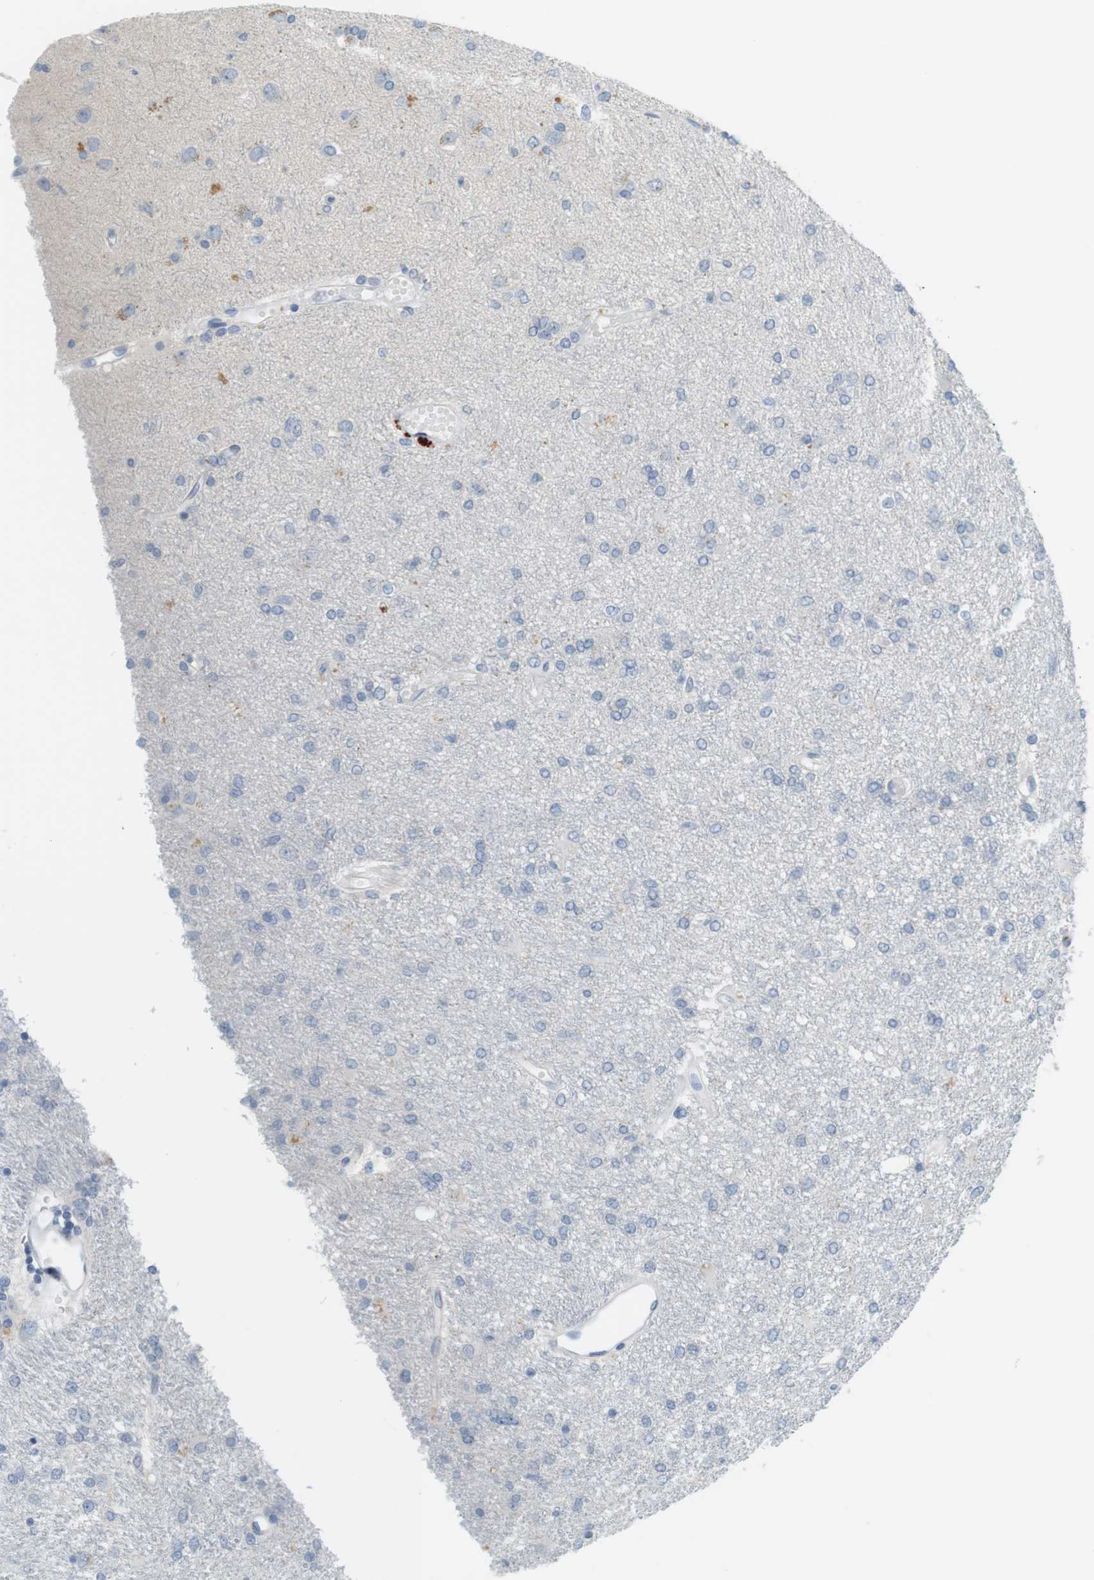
{"staining": {"intensity": "negative", "quantity": "none", "location": "none"}, "tissue": "glioma", "cell_type": "Tumor cells", "image_type": "cancer", "snomed": [{"axis": "morphology", "description": "Glioma, malignant, High grade"}, {"axis": "topography", "description": "Brain"}], "caption": "This is a photomicrograph of immunohistochemistry (IHC) staining of malignant glioma (high-grade), which shows no expression in tumor cells. (IHC, brightfield microscopy, high magnification).", "gene": "CREB3L2", "patient": {"sex": "female", "age": 59}}